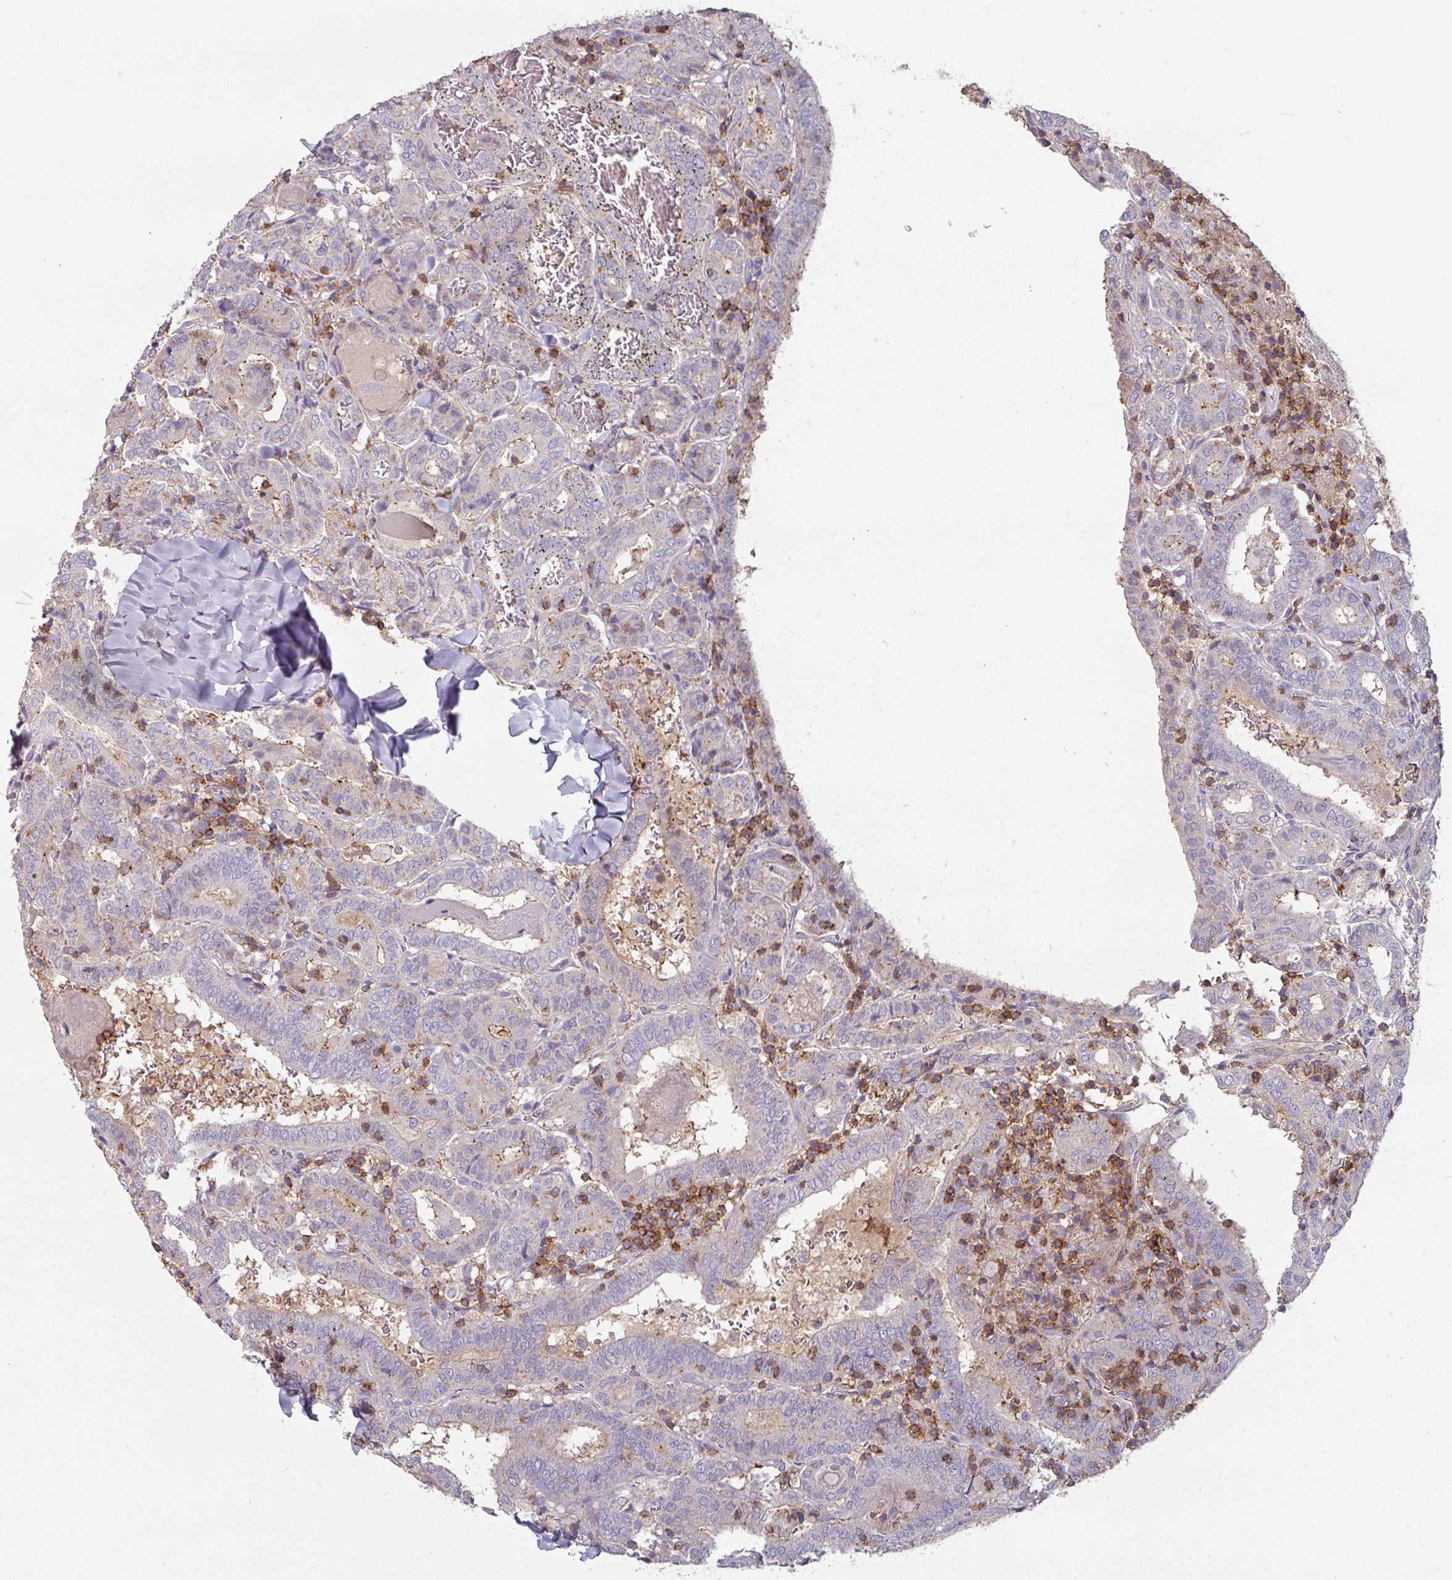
{"staining": {"intensity": "negative", "quantity": "none", "location": "none"}, "tissue": "thyroid cancer", "cell_type": "Tumor cells", "image_type": "cancer", "snomed": [{"axis": "morphology", "description": "Papillary adenocarcinoma, NOS"}, {"axis": "topography", "description": "Thyroid gland"}], "caption": "High power microscopy histopathology image of an immunohistochemistry photomicrograph of papillary adenocarcinoma (thyroid), revealing no significant staining in tumor cells.", "gene": "CD3G", "patient": {"sex": "female", "age": 72}}